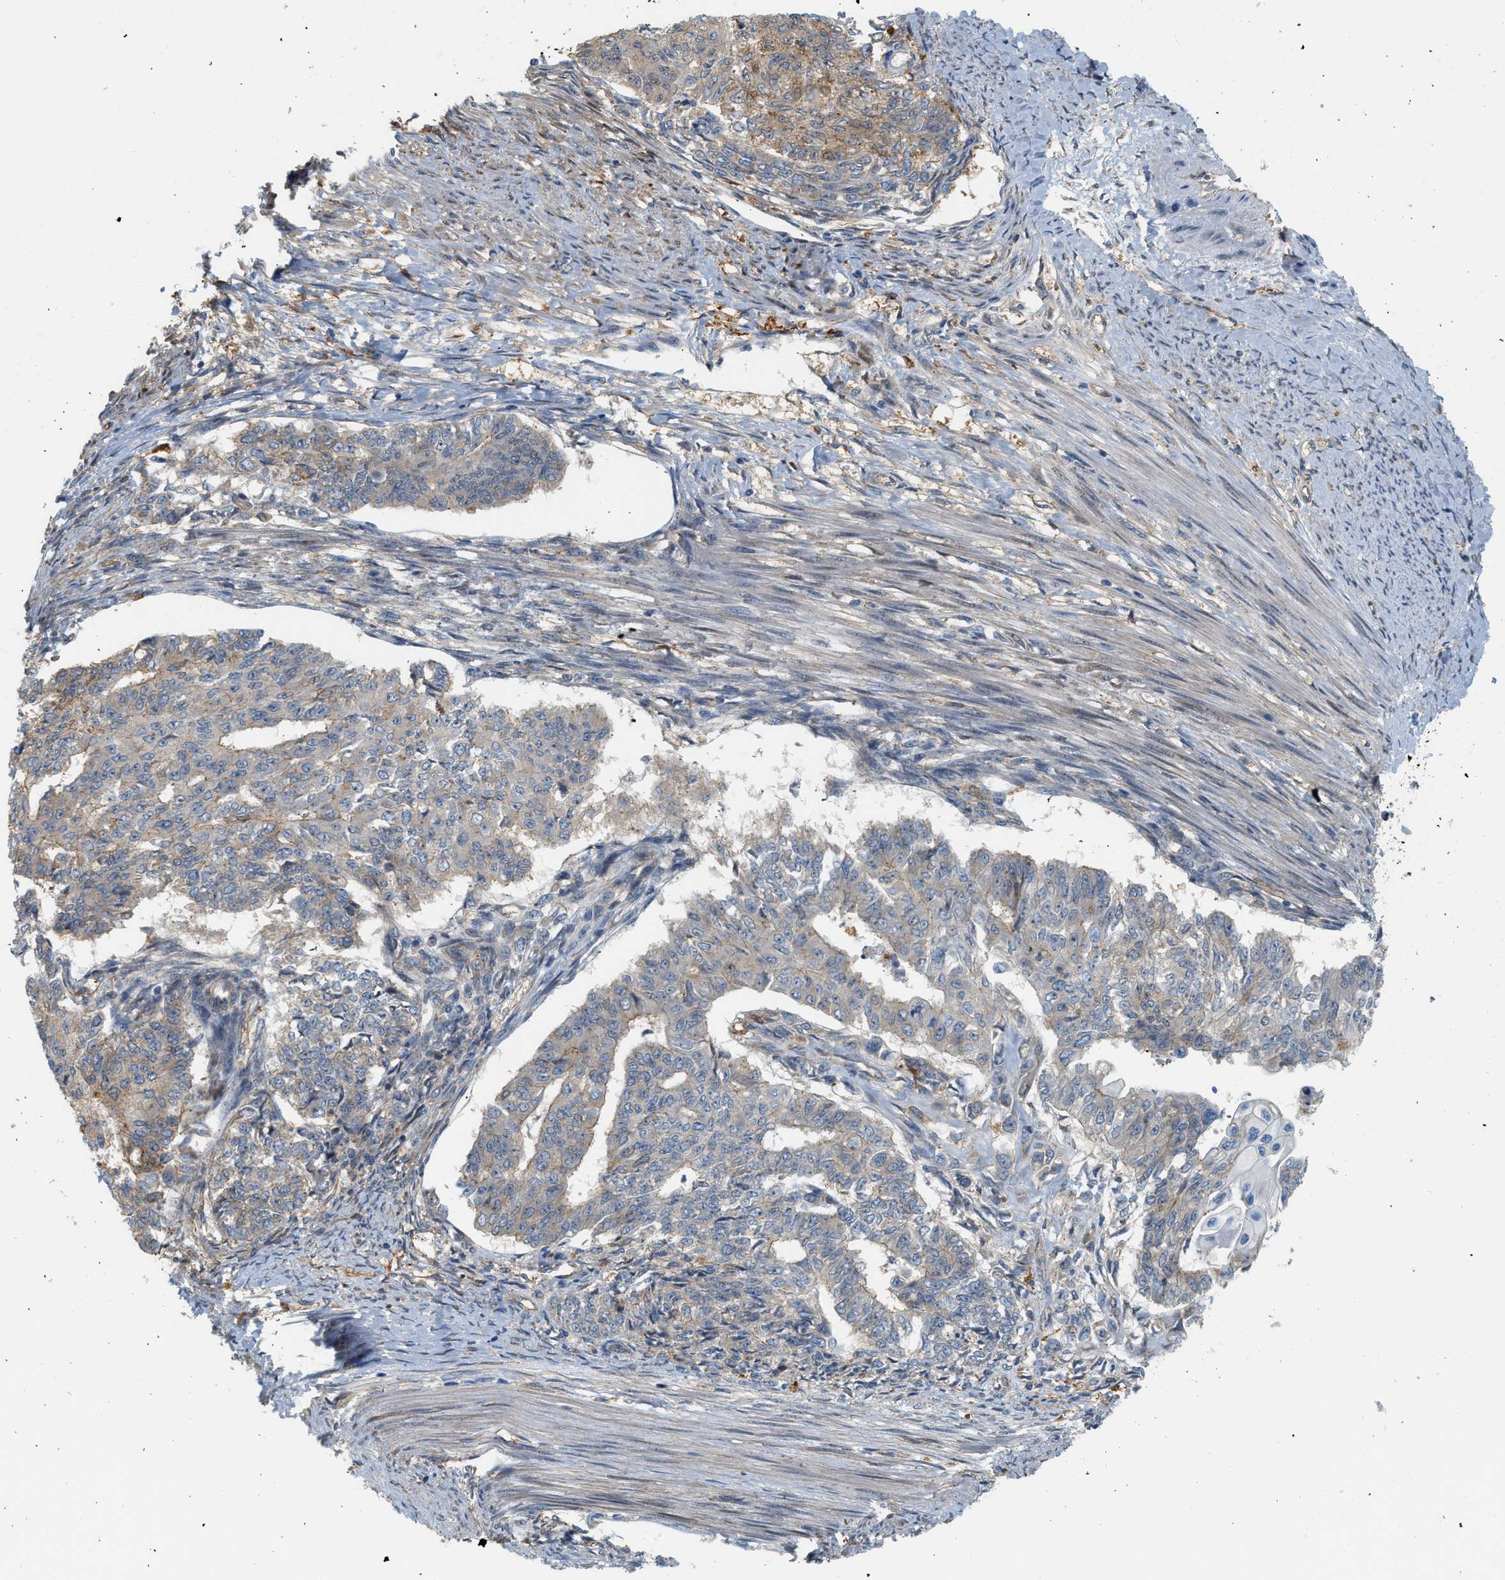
{"staining": {"intensity": "weak", "quantity": "<25%", "location": "cytoplasmic/membranous"}, "tissue": "endometrial cancer", "cell_type": "Tumor cells", "image_type": "cancer", "snomed": [{"axis": "morphology", "description": "Adenocarcinoma, NOS"}, {"axis": "topography", "description": "Endometrium"}], "caption": "High magnification brightfield microscopy of endometrial adenocarcinoma stained with DAB (brown) and counterstained with hematoxylin (blue): tumor cells show no significant positivity.", "gene": "CTXN1", "patient": {"sex": "female", "age": 32}}